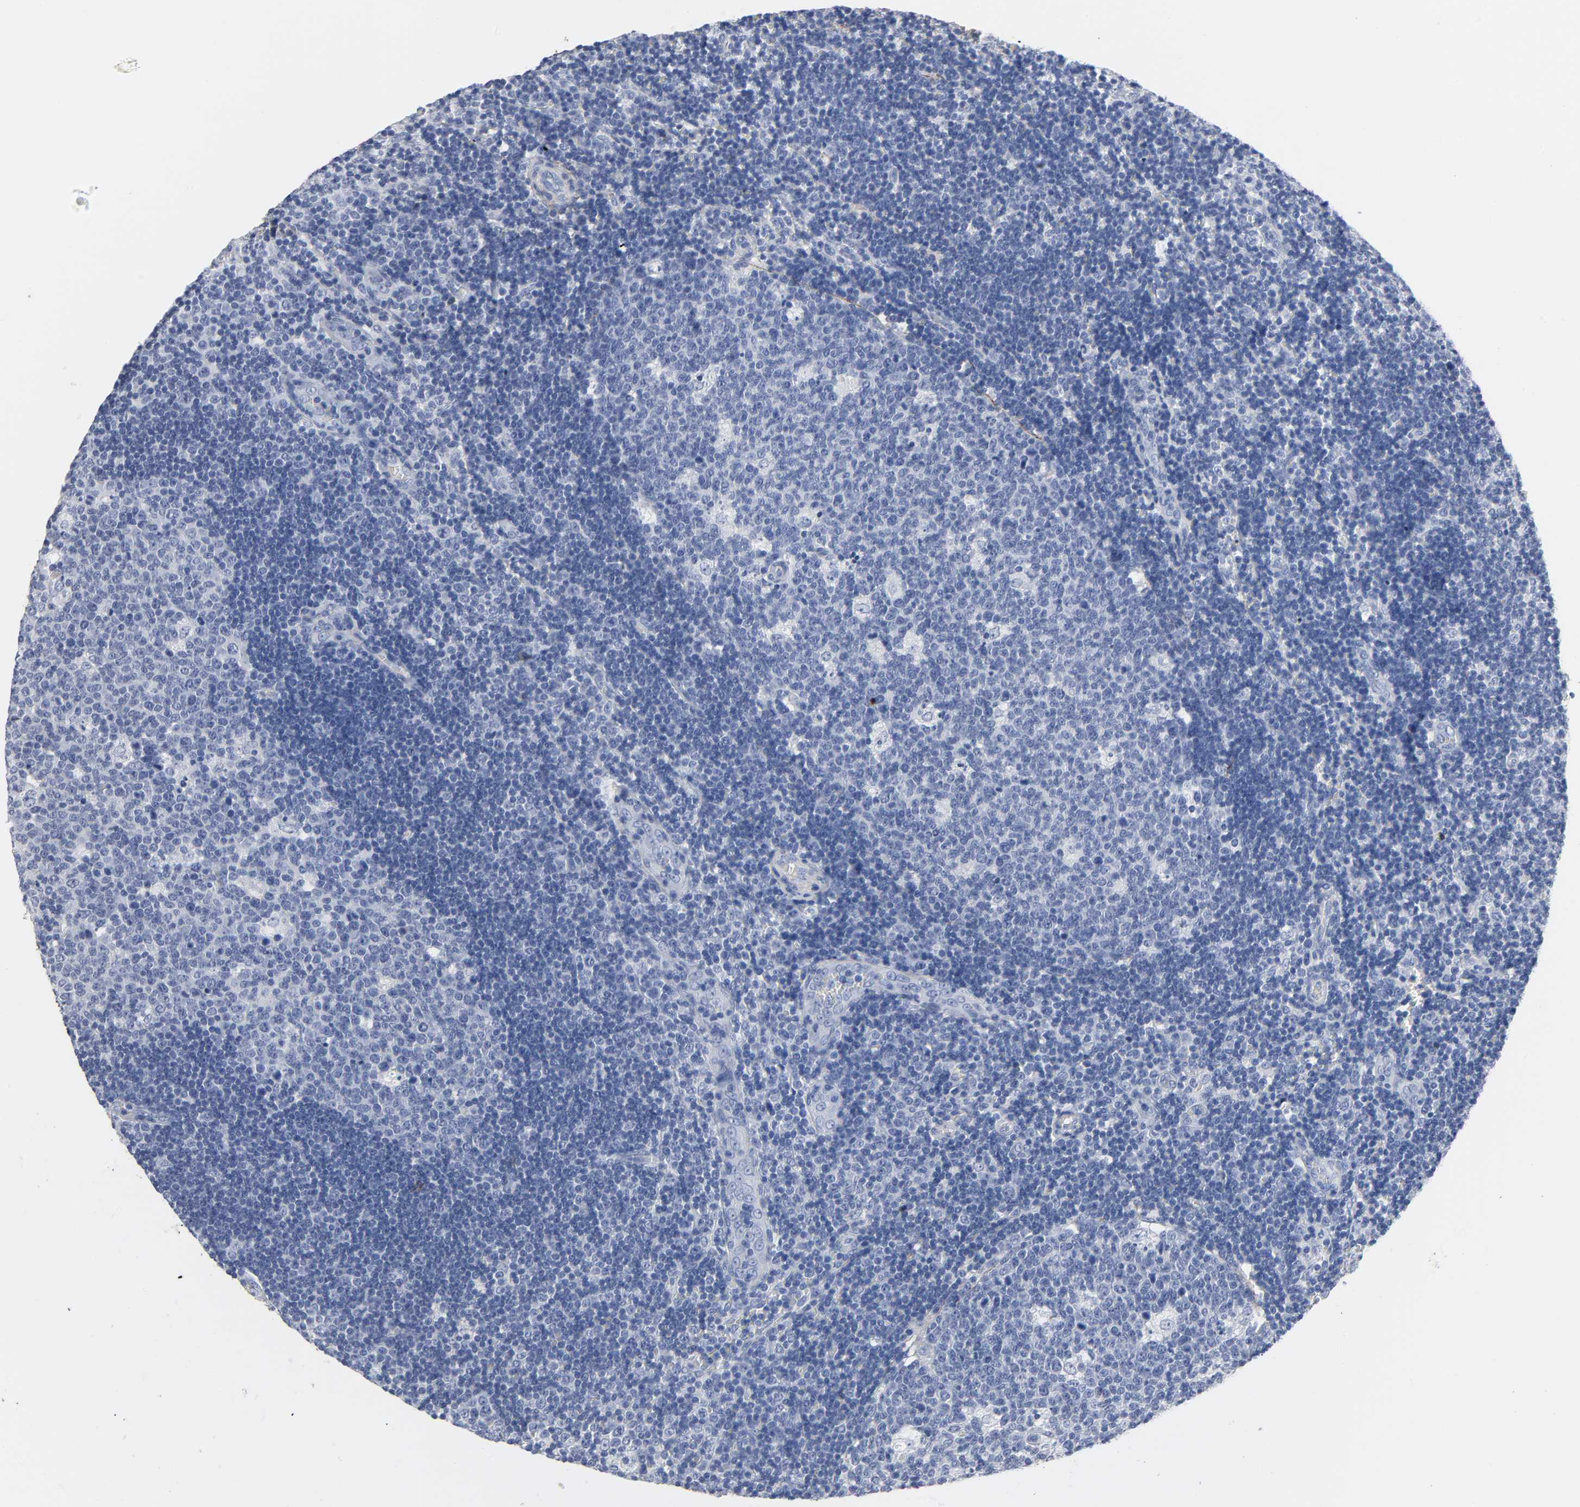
{"staining": {"intensity": "negative", "quantity": "none", "location": "none"}, "tissue": "lymph node", "cell_type": "Germinal center cells", "image_type": "normal", "snomed": [{"axis": "morphology", "description": "Normal tissue, NOS"}, {"axis": "topography", "description": "Lymph node"}, {"axis": "topography", "description": "Salivary gland"}], "caption": "There is no significant positivity in germinal center cells of lymph node. (DAB immunohistochemistry (IHC) with hematoxylin counter stain).", "gene": "FBLN1", "patient": {"sex": "male", "age": 8}}